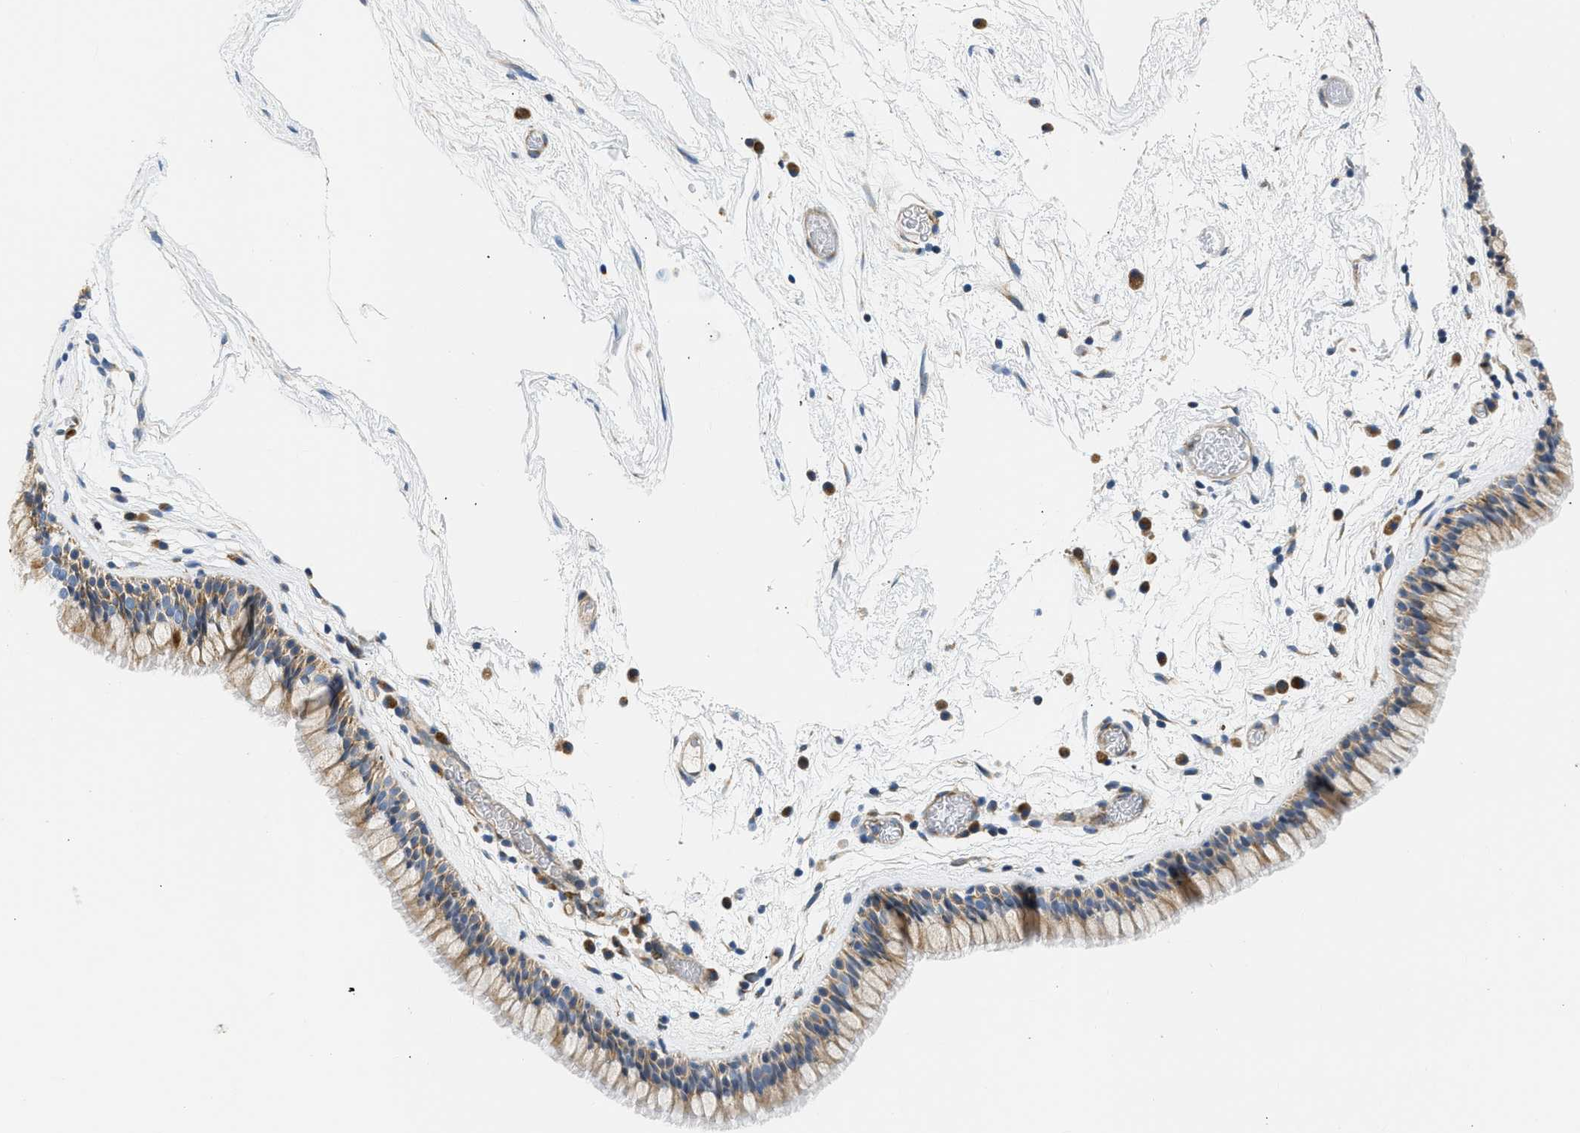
{"staining": {"intensity": "moderate", "quantity": ">75%", "location": "cytoplasmic/membranous"}, "tissue": "nasopharynx", "cell_type": "Respiratory epithelial cells", "image_type": "normal", "snomed": [{"axis": "morphology", "description": "Normal tissue, NOS"}, {"axis": "morphology", "description": "Inflammation, NOS"}, {"axis": "topography", "description": "Nasopharynx"}], "caption": "The immunohistochemical stain labels moderate cytoplasmic/membranous expression in respiratory epithelial cells of benign nasopharynx.", "gene": "CAMKK2", "patient": {"sex": "male", "age": 48}}